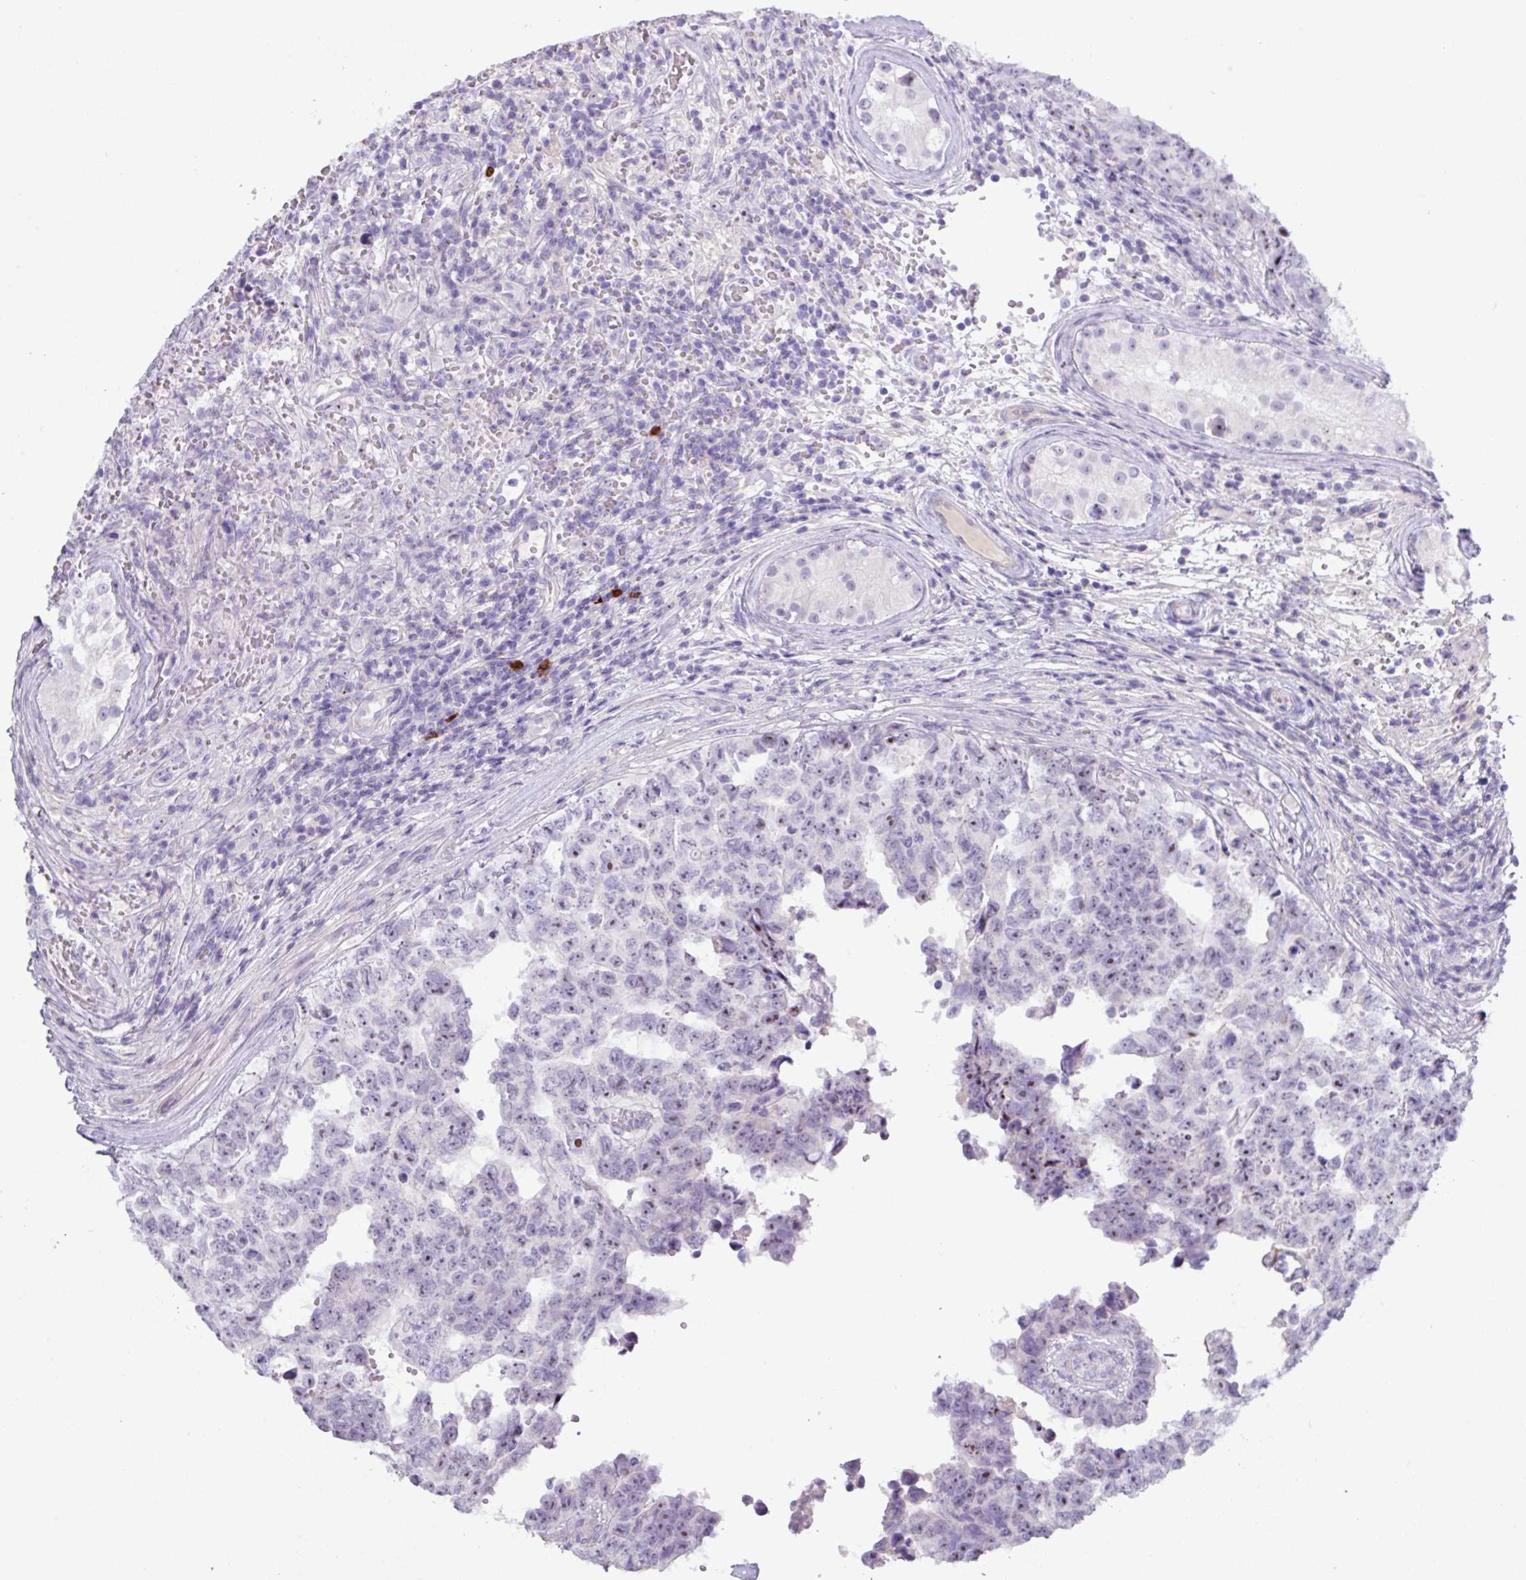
{"staining": {"intensity": "negative", "quantity": "none", "location": "none"}, "tissue": "testis cancer", "cell_type": "Tumor cells", "image_type": "cancer", "snomed": [{"axis": "morphology", "description": "Normal tissue, NOS"}, {"axis": "morphology", "description": "Carcinoma, Embryonal, NOS"}, {"axis": "topography", "description": "Testis"}, {"axis": "topography", "description": "Epididymis"}], "caption": "The photomicrograph reveals no staining of tumor cells in testis cancer (embryonal carcinoma). (DAB (3,3'-diaminobenzidine) immunohistochemistry, high magnification).", "gene": "MRM2", "patient": {"sex": "male", "age": 25}}